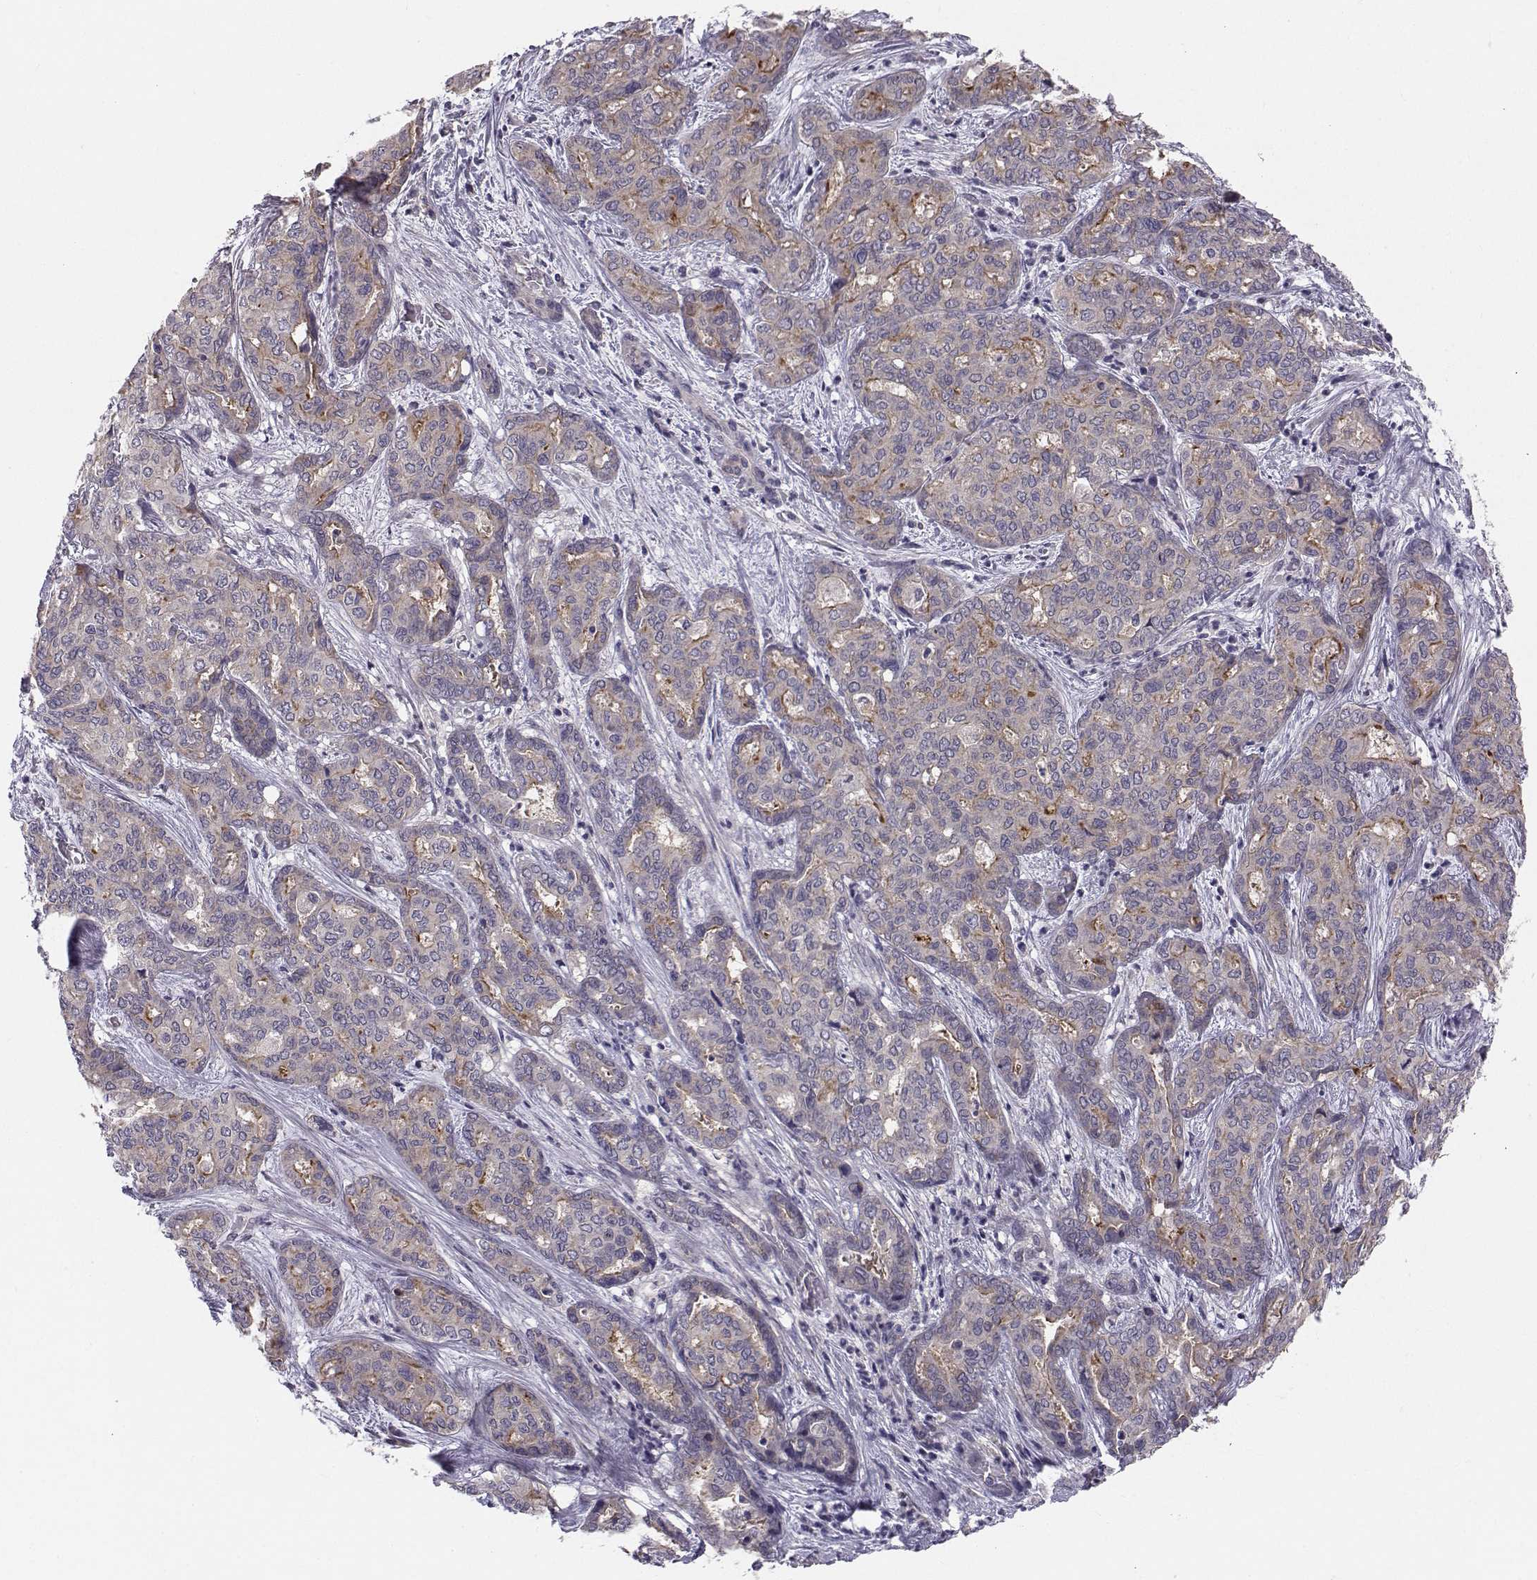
{"staining": {"intensity": "negative", "quantity": "none", "location": "none"}, "tissue": "liver cancer", "cell_type": "Tumor cells", "image_type": "cancer", "snomed": [{"axis": "morphology", "description": "Cholangiocarcinoma"}, {"axis": "topography", "description": "Liver"}], "caption": "This is an IHC micrograph of human liver cancer (cholangiocarcinoma). There is no positivity in tumor cells.", "gene": "PEX5L", "patient": {"sex": "female", "age": 64}}